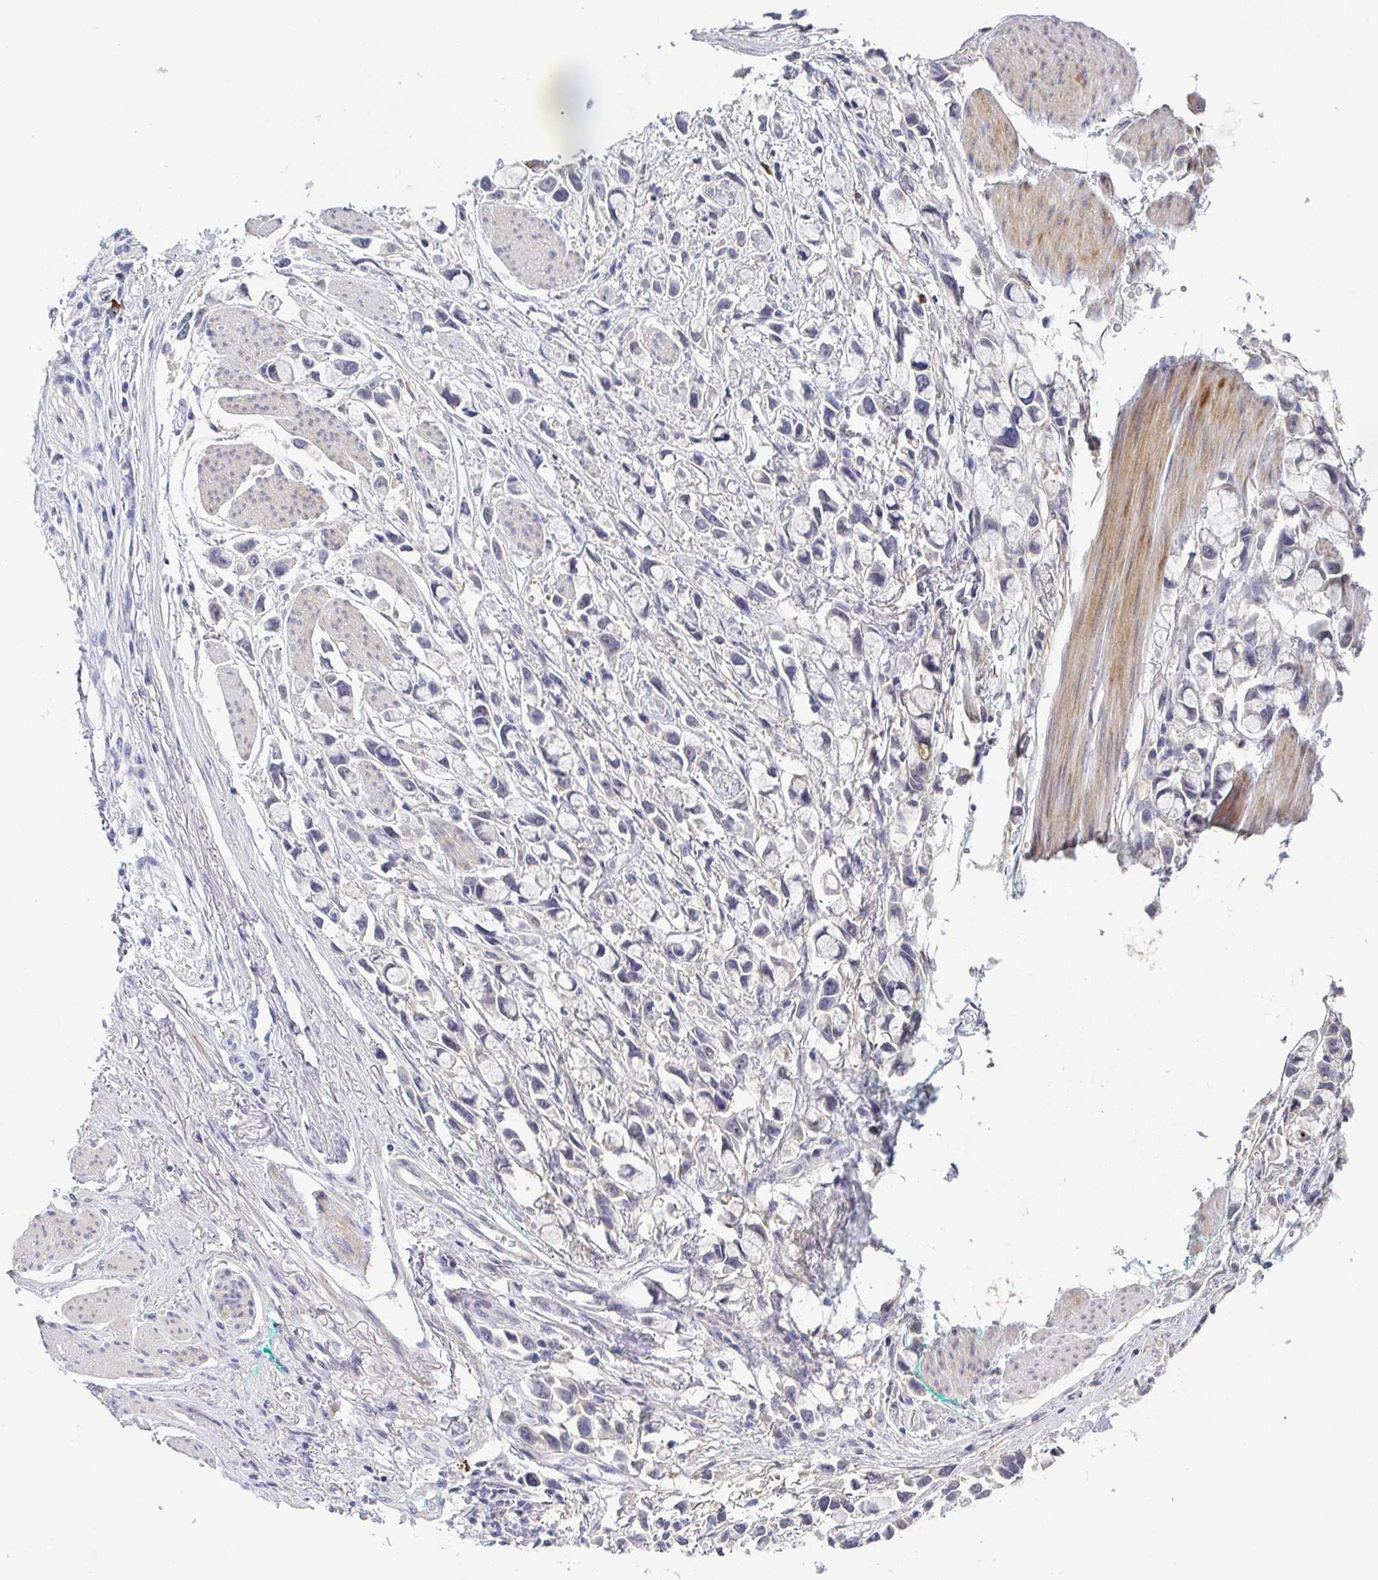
{"staining": {"intensity": "negative", "quantity": "none", "location": "none"}, "tissue": "stomach cancer", "cell_type": "Tumor cells", "image_type": "cancer", "snomed": [{"axis": "morphology", "description": "Adenocarcinoma, NOS"}, {"axis": "topography", "description": "Stomach"}], "caption": "Photomicrograph shows no protein positivity in tumor cells of adenocarcinoma (stomach) tissue.", "gene": "RNASE7", "patient": {"sex": "female", "age": 81}}